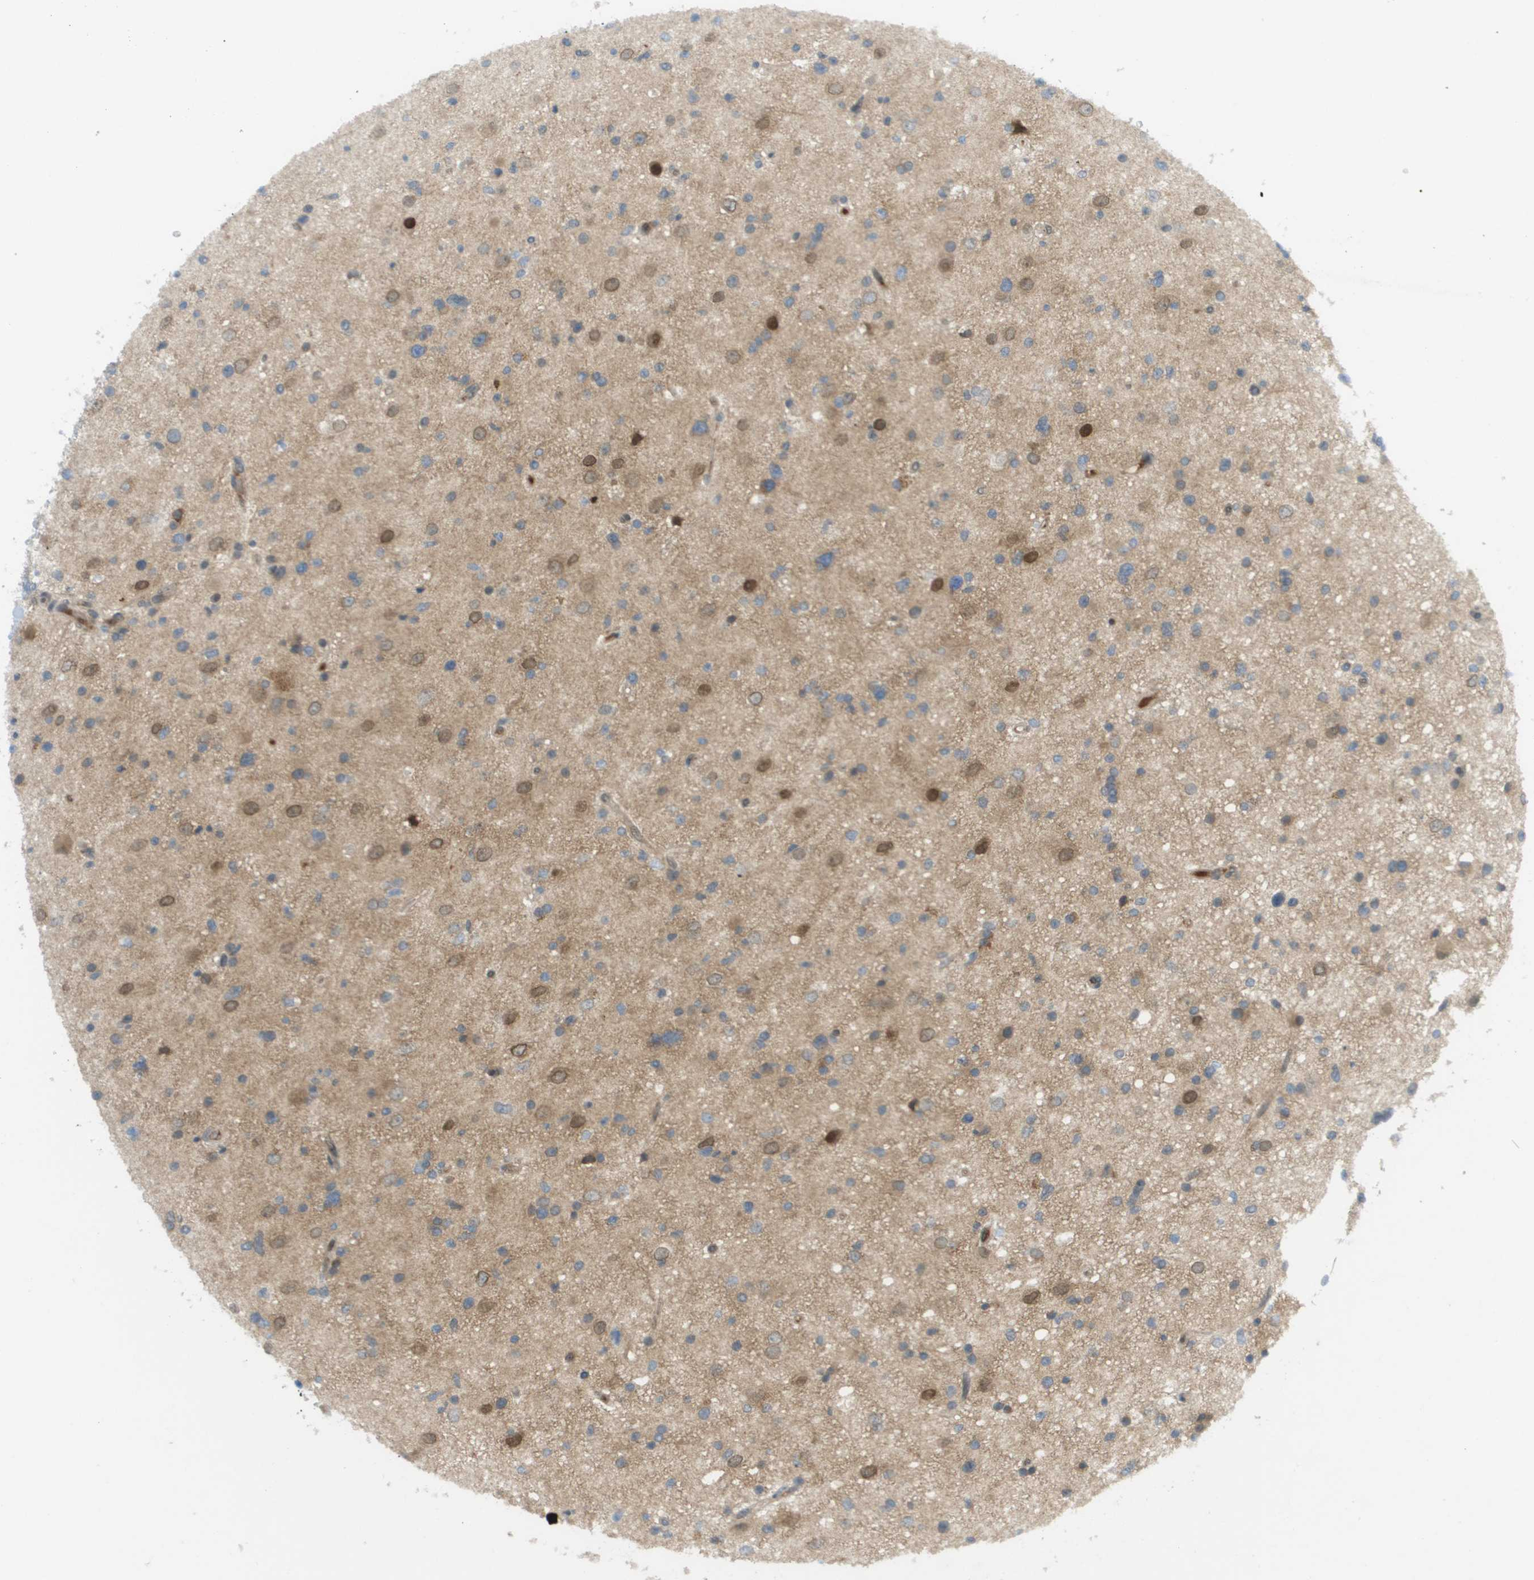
{"staining": {"intensity": "moderate", "quantity": "25%-75%", "location": "cytoplasmic/membranous,nuclear"}, "tissue": "glioma", "cell_type": "Tumor cells", "image_type": "cancer", "snomed": [{"axis": "morphology", "description": "Glioma, malignant, High grade"}, {"axis": "topography", "description": "Brain"}], "caption": "Glioma tissue shows moderate cytoplasmic/membranous and nuclear positivity in about 25%-75% of tumor cells", "gene": "CACNB4", "patient": {"sex": "male", "age": 33}}